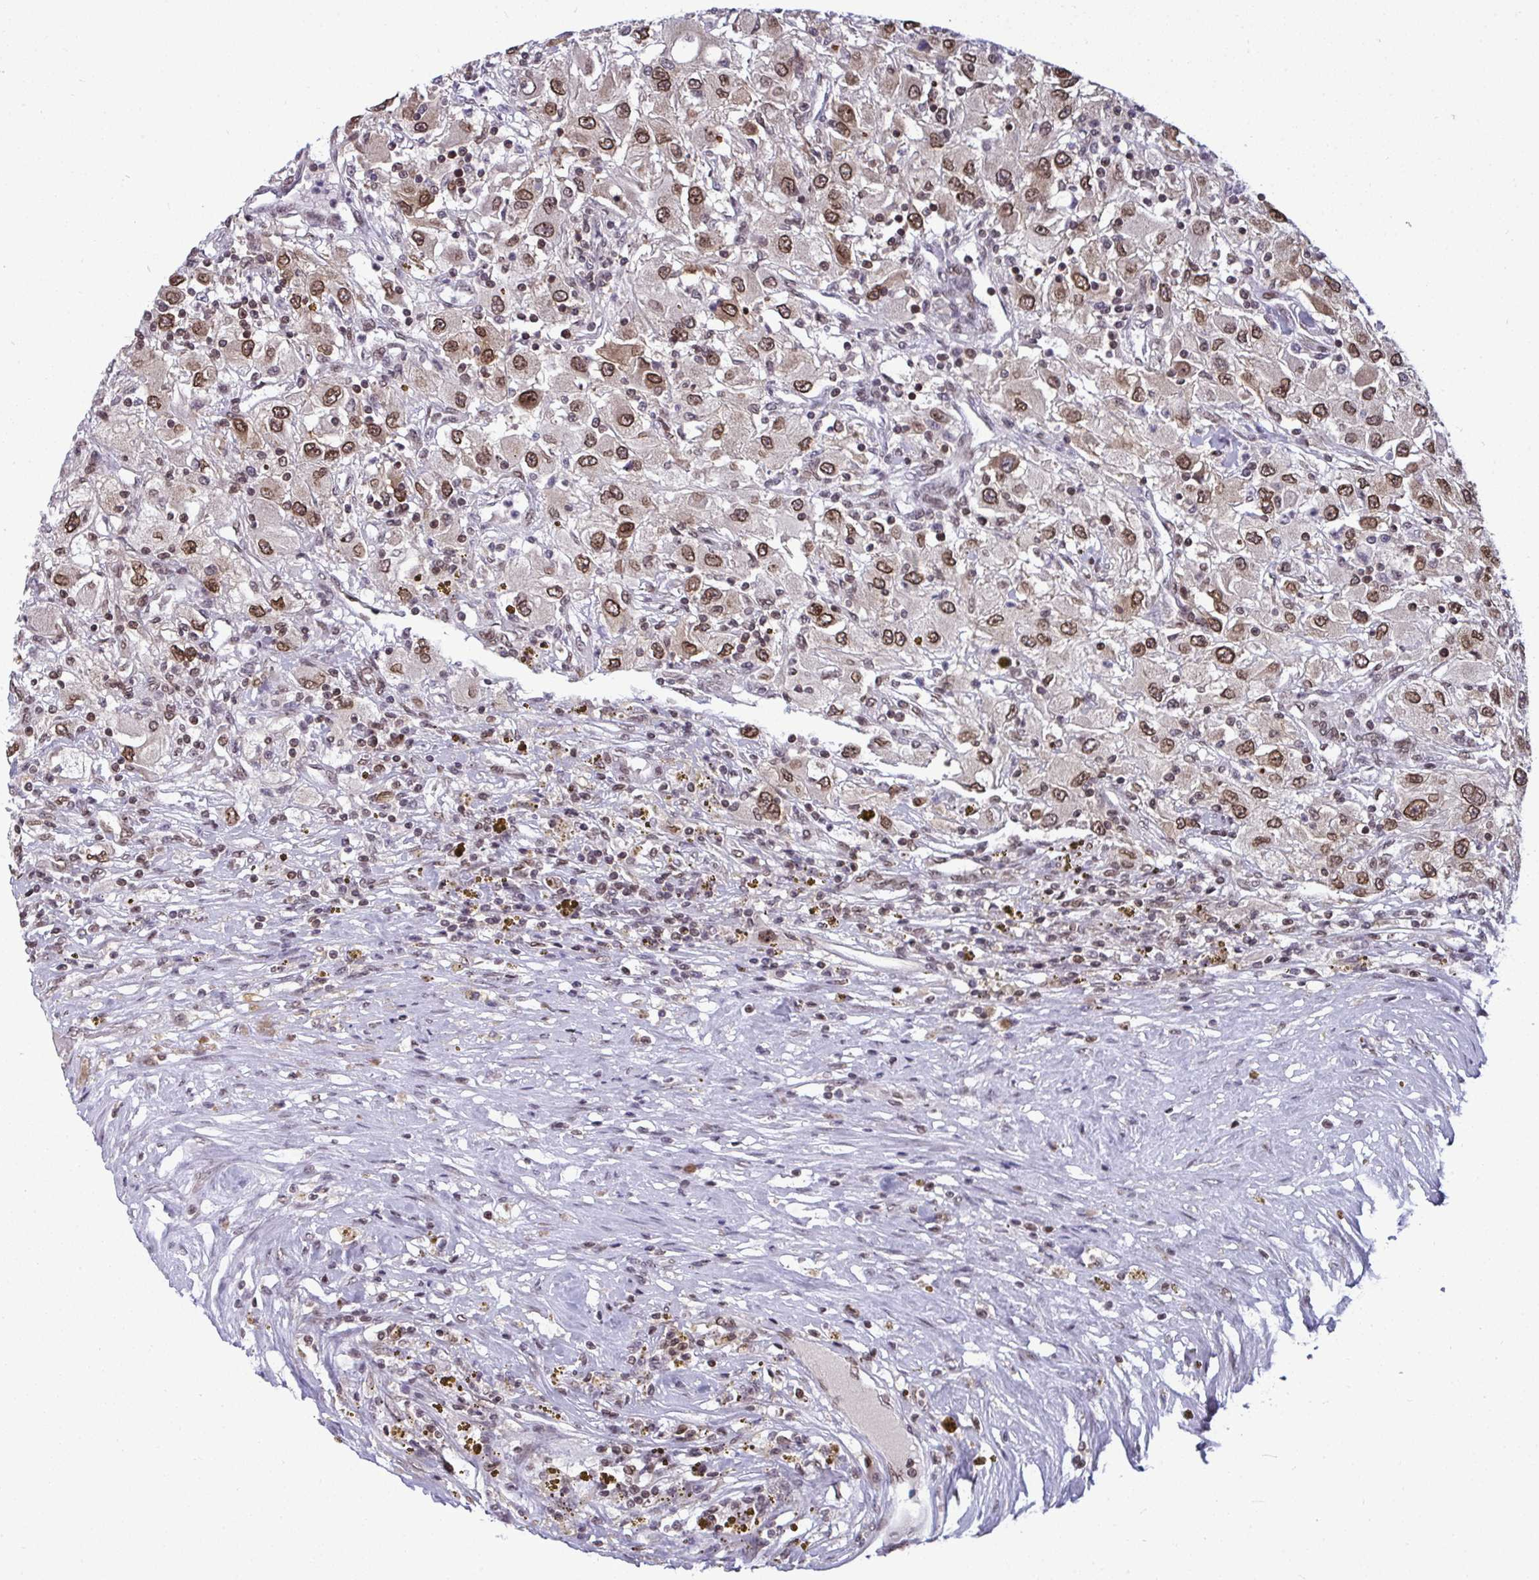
{"staining": {"intensity": "moderate", "quantity": ">75%", "location": "cytoplasmic/membranous,nuclear"}, "tissue": "renal cancer", "cell_type": "Tumor cells", "image_type": "cancer", "snomed": [{"axis": "morphology", "description": "Adenocarcinoma, NOS"}, {"axis": "topography", "description": "Kidney"}], "caption": "Protein analysis of renal cancer (adenocarcinoma) tissue displays moderate cytoplasmic/membranous and nuclear staining in approximately >75% of tumor cells.", "gene": "JPT1", "patient": {"sex": "female", "age": 67}}